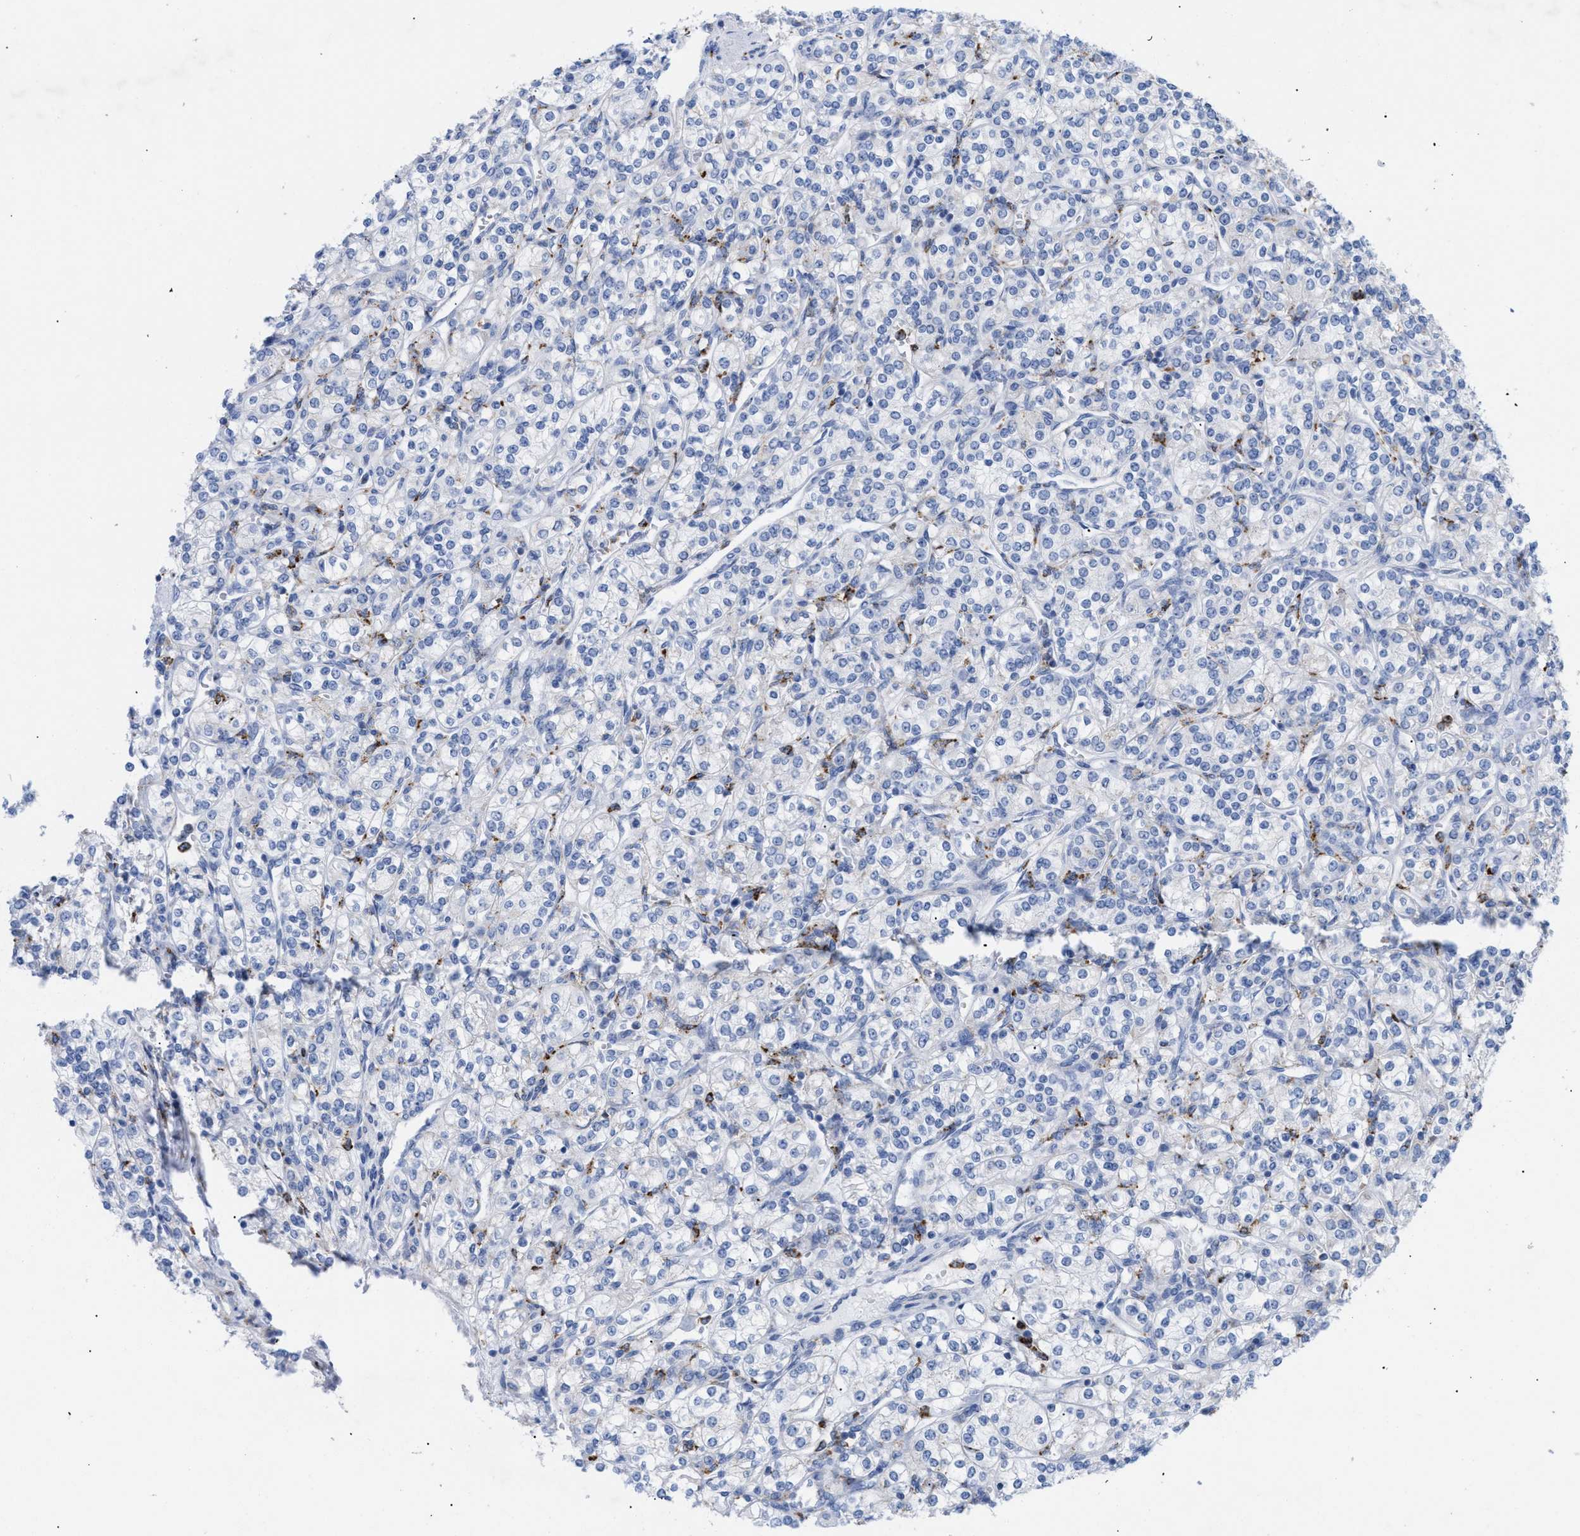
{"staining": {"intensity": "negative", "quantity": "none", "location": "none"}, "tissue": "renal cancer", "cell_type": "Tumor cells", "image_type": "cancer", "snomed": [{"axis": "morphology", "description": "Adenocarcinoma, NOS"}, {"axis": "topography", "description": "Kidney"}], "caption": "Tumor cells are negative for brown protein staining in renal cancer. (Immunohistochemistry (ihc), brightfield microscopy, high magnification).", "gene": "DRAM2", "patient": {"sex": "male", "age": 77}}